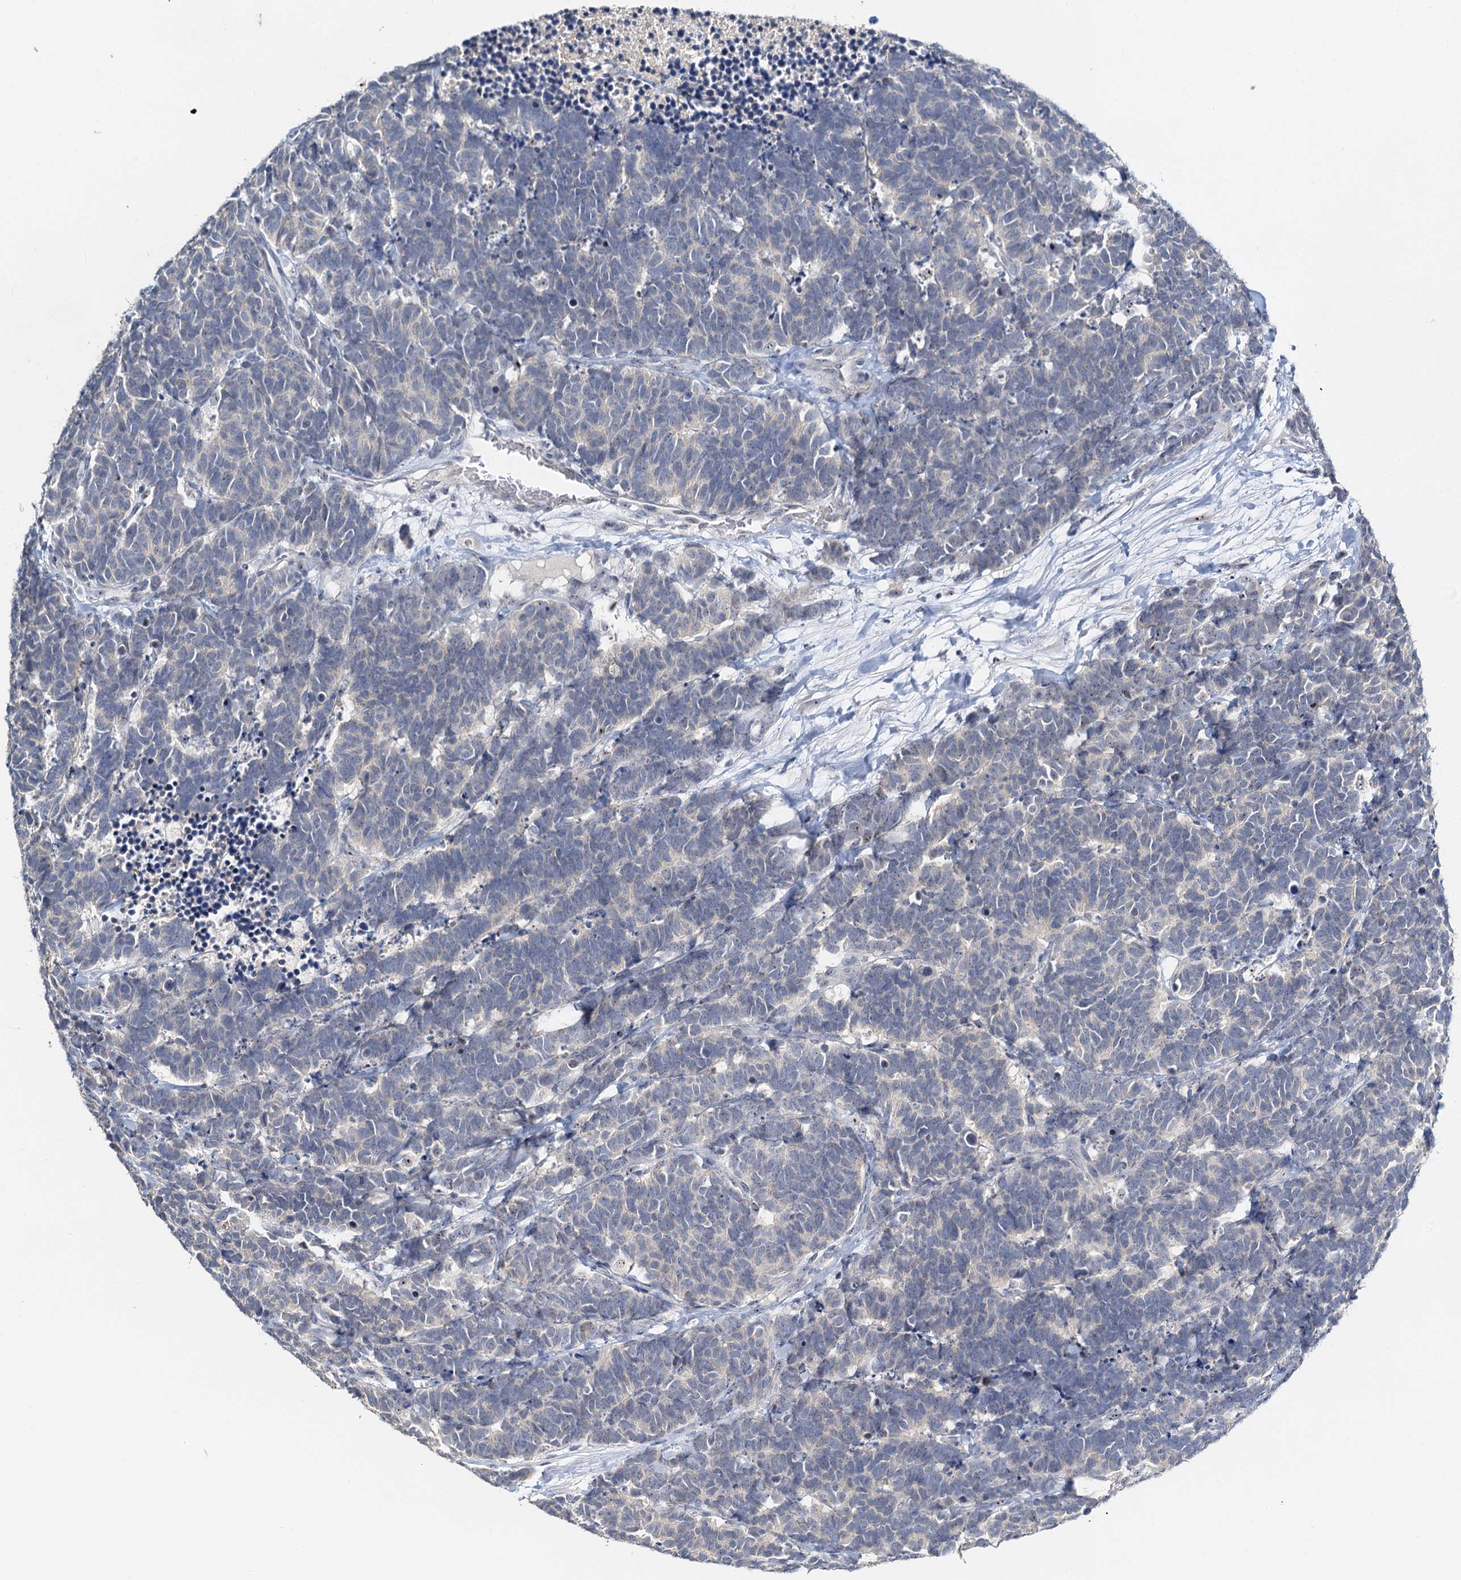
{"staining": {"intensity": "negative", "quantity": "none", "location": "none"}, "tissue": "carcinoid", "cell_type": "Tumor cells", "image_type": "cancer", "snomed": [{"axis": "morphology", "description": "Carcinoma, NOS"}, {"axis": "morphology", "description": "Carcinoid, malignant, NOS"}, {"axis": "topography", "description": "Urinary bladder"}], "caption": "A high-resolution photomicrograph shows immunohistochemistry staining of carcinoid (malignant), which shows no significant staining in tumor cells. (Stains: DAB immunohistochemistry (IHC) with hematoxylin counter stain, Microscopy: brightfield microscopy at high magnification).", "gene": "NOP2", "patient": {"sex": "male", "age": 57}}